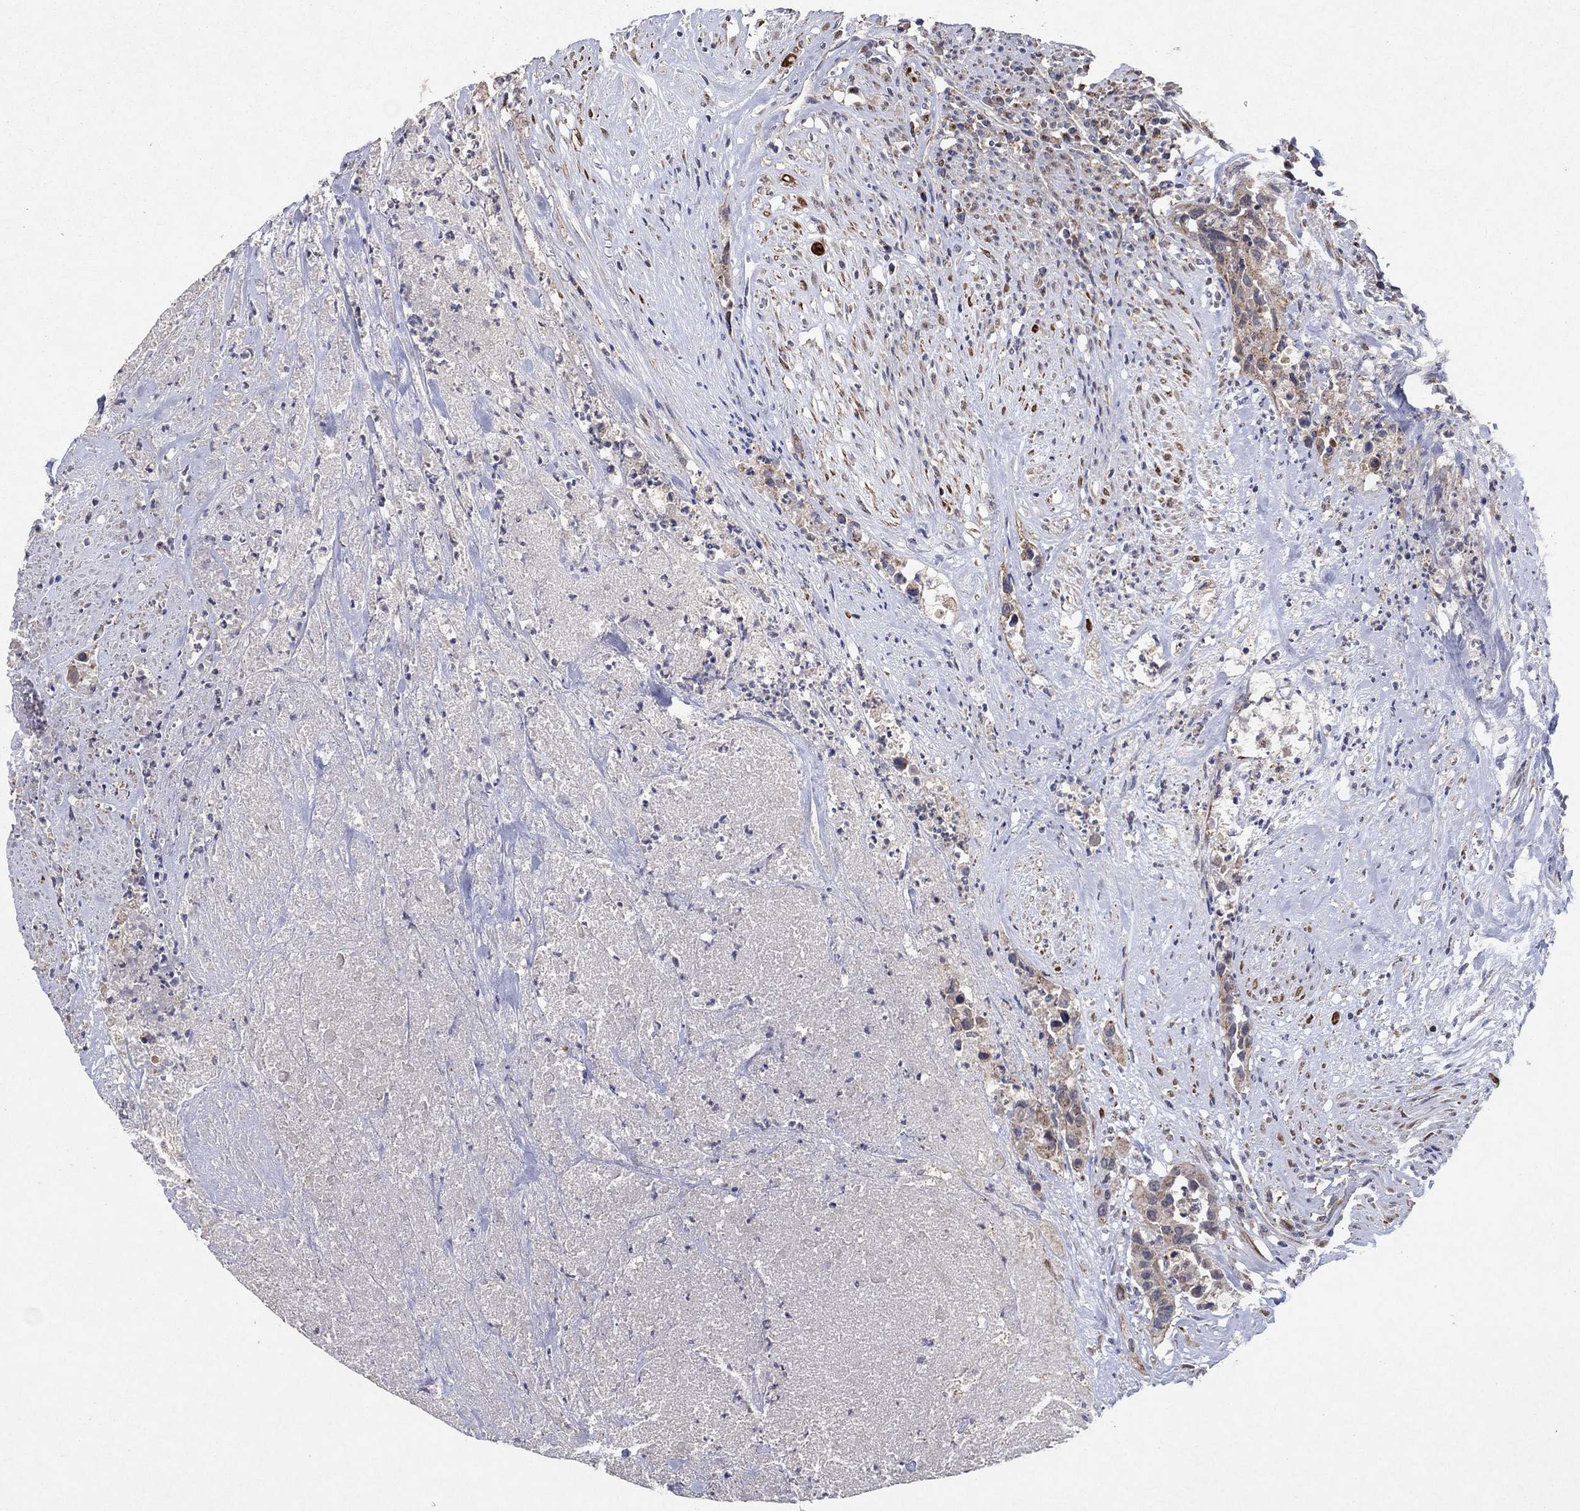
{"staining": {"intensity": "weak", "quantity": ">75%", "location": "cytoplasmic/membranous"}, "tissue": "urothelial cancer", "cell_type": "Tumor cells", "image_type": "cancer", "snomed": [{"axis": "morphology", "description": "Urothelial carcinoma, High grade"}, {"axis": "topography", "description": "Urinary bladder"}], "caption": "High-grade urothelial carcinoma stained with DAB (3,3'-diaminobenzidine) IHC shows low levels of weak cytoplasmic/membranous positivity in about >75% of tumor cells.", "gene": "FRG1", "patient": {"sex": "female", "age": 73}}